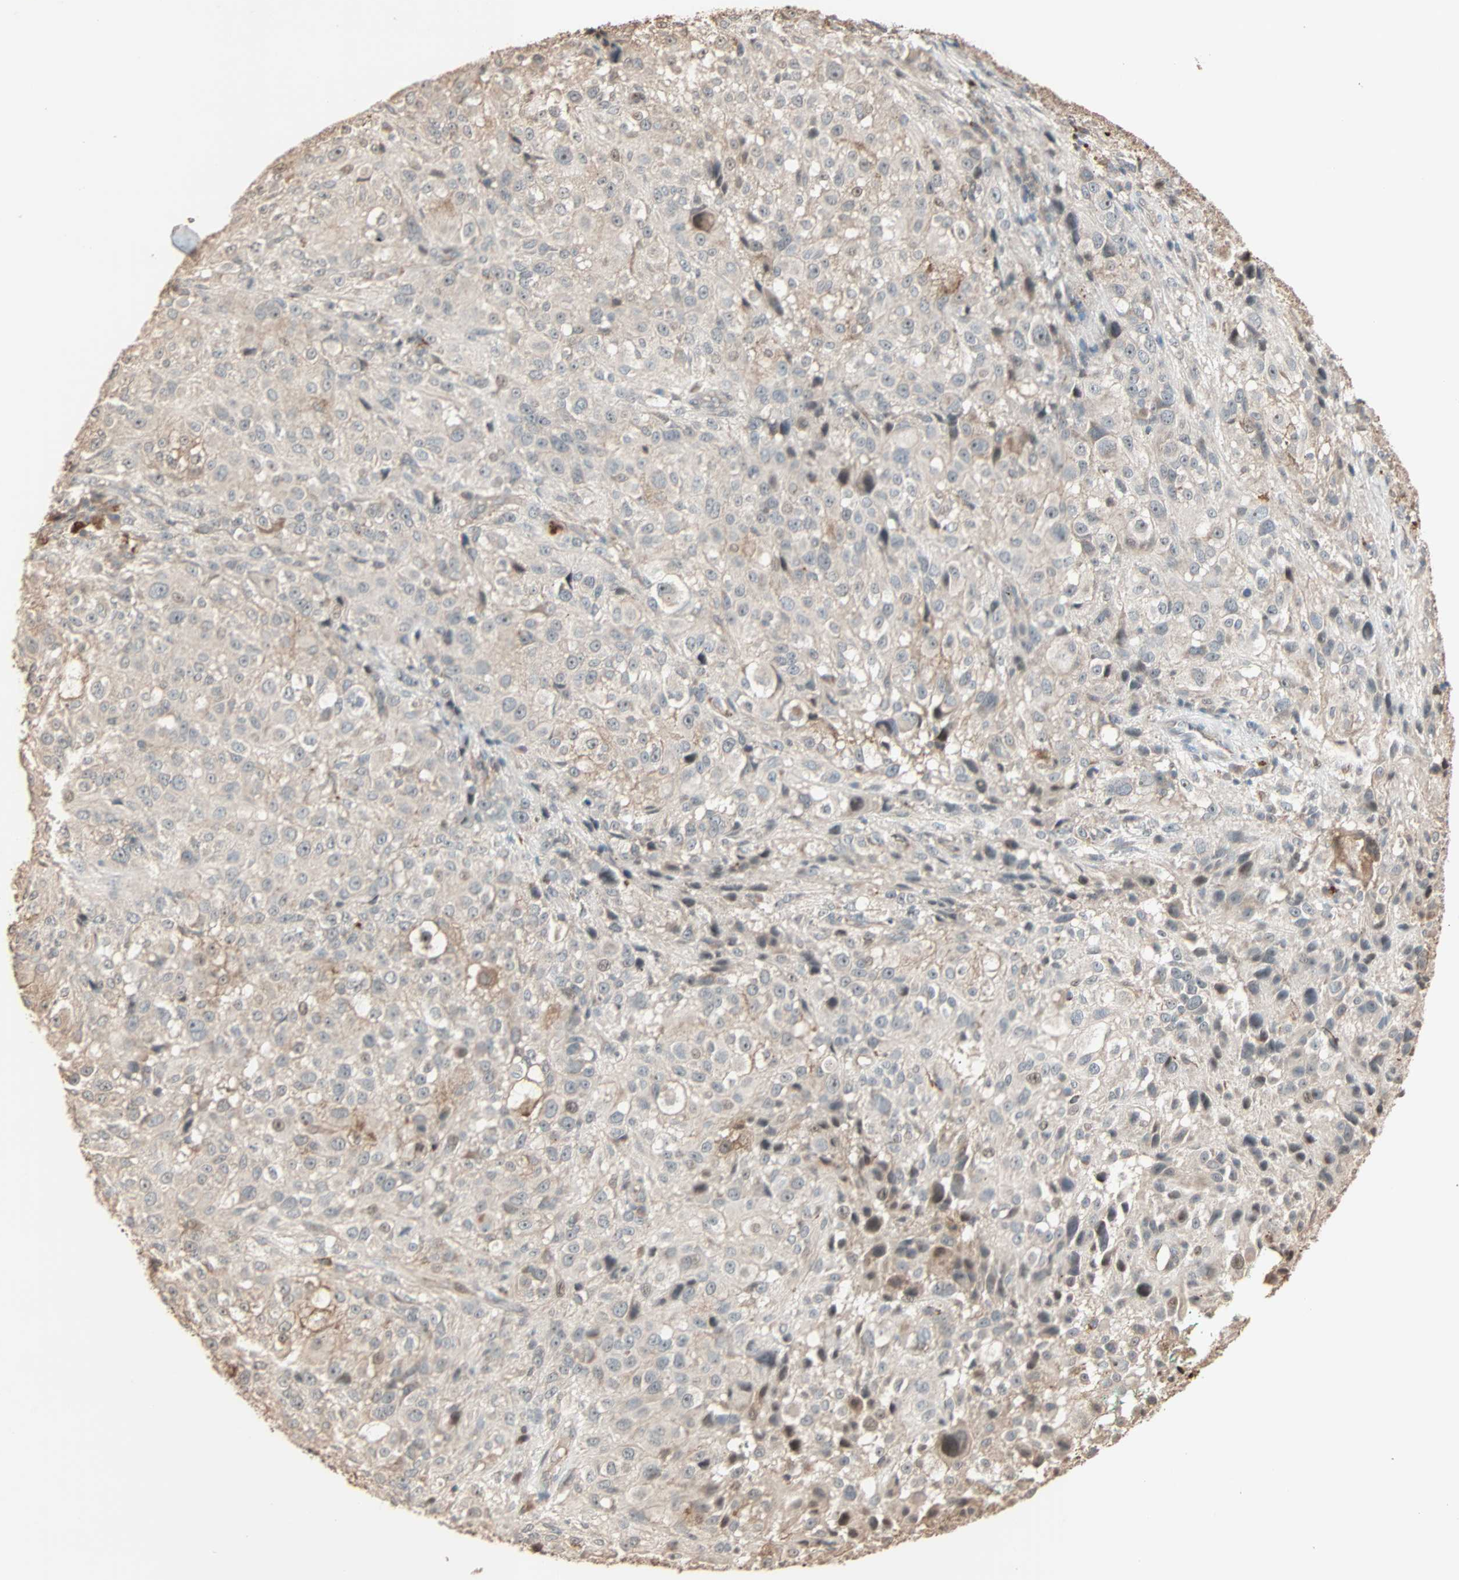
{"staining": {"intensity": "weak", "quantity": "<25%", "location": "cytoplasmic/membranous"}, "tissue": "melanoma", "cell_type": "Tumor cells", "image_type": "cancer", "snomed": [{"axis": "morphology", "description": "Necrosis, NOS"}, {"axis": "morphology", "description": "Malignant melanoma, NOS"}, {"axis": "topography", "description": "Skin"}], "caption": "Immunohistochemical staining of human malignant melanoma exhibits no significant expression in tumor cells. (DAB (3,3'-diaminobenzidine) IHC, high magnification).", "gene": "CALCRL", "patient": {"sex": "female", "age": 87}}